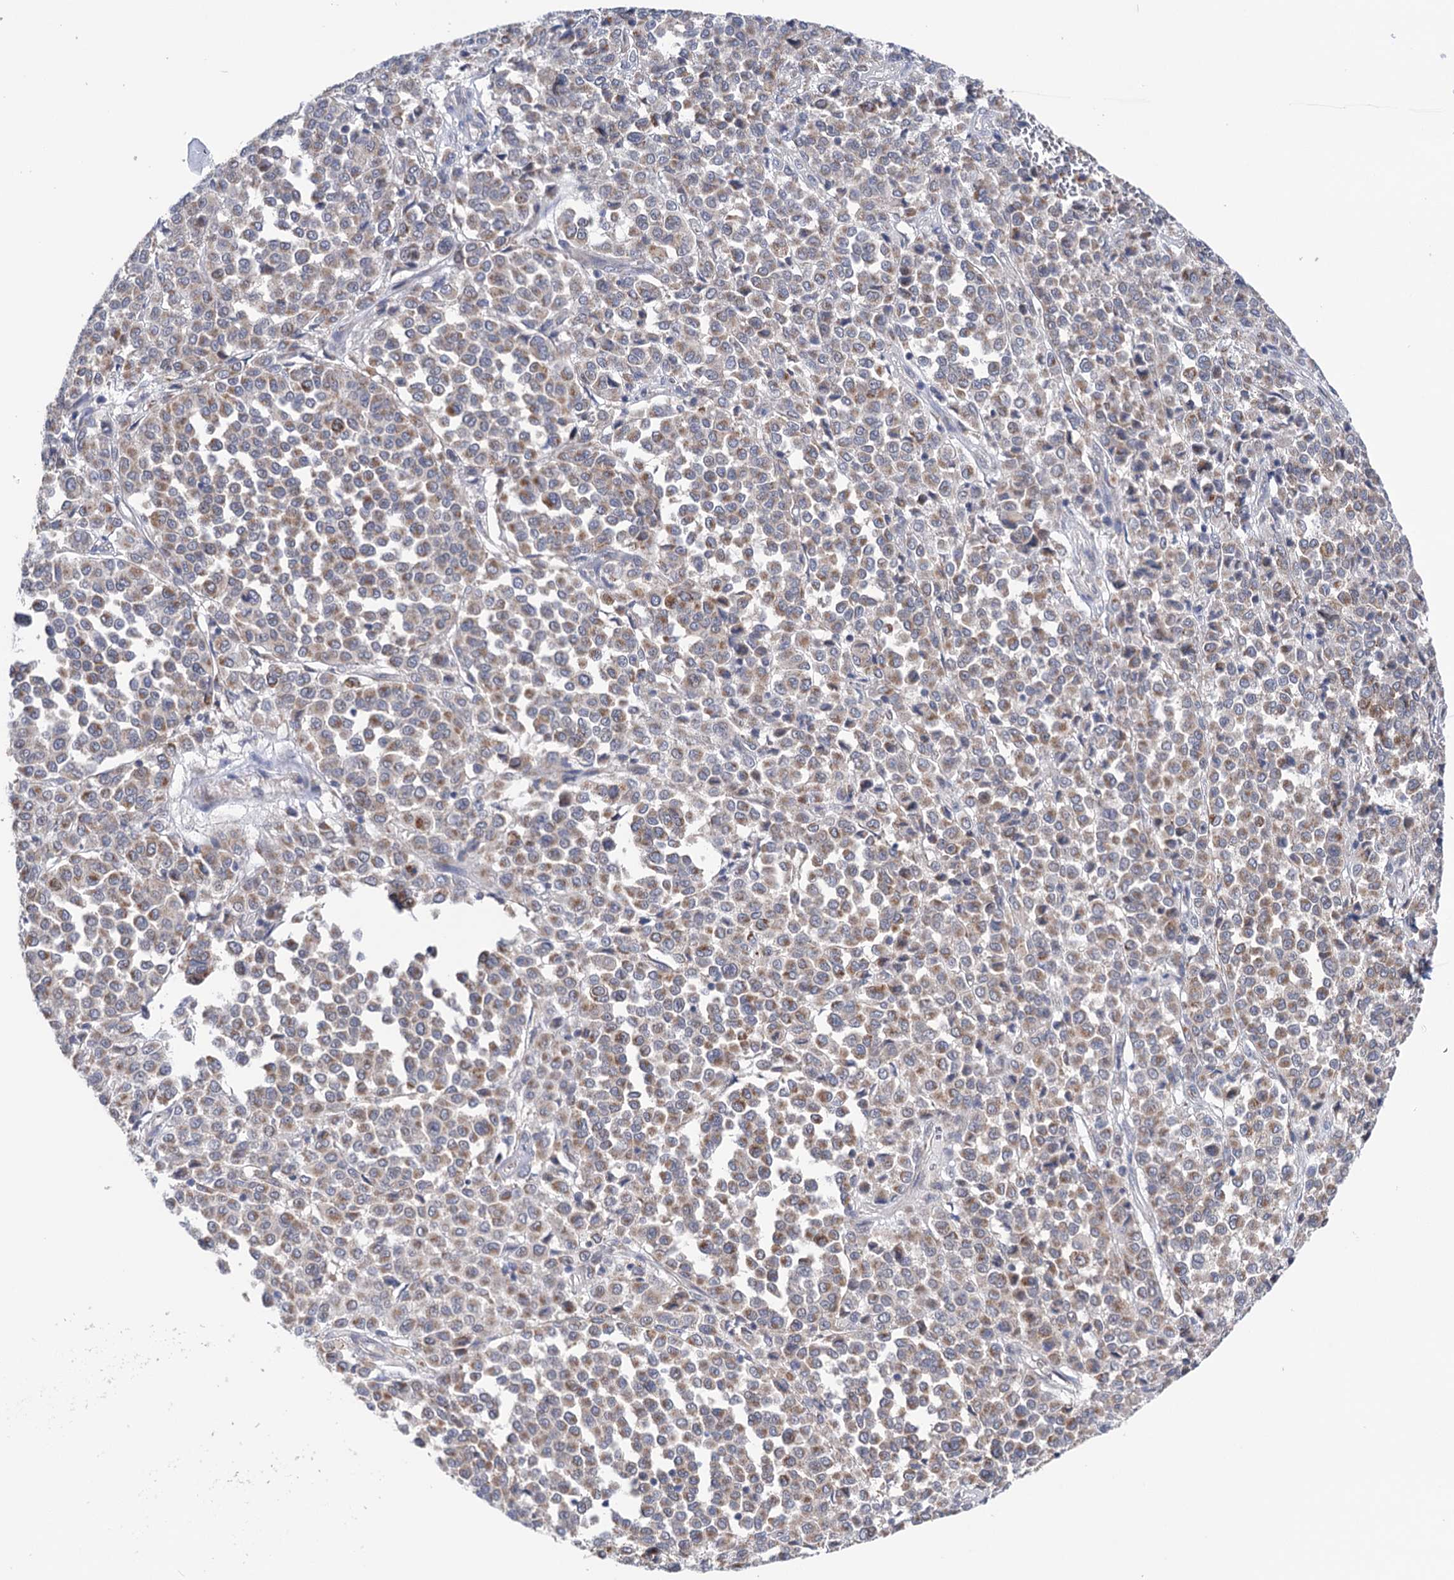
{"staining": {"intensity": "moderate", "quantity": ">75%", "location": "cytoplasmic/membranous"}, "tissue": "melanoma", "cell_type": "Tumor cells", "image_type": "cancer", "snomed": [{"axis": "morphology", "description": "Malignant melanoma, Metastatic site"}, {"axis": "topography", "description": "Pancreas"}], "caption": "Immunohistochemical staining of melanoma exhibits medium levels of moderate cytoplasmic/membranous positivity in approximately >75% of tumor cells. (brown staining indicates protein expression, while blue staining denotes nuclei).", "gene": "SUCLA2", "patient": {"sex": "female", "age": 30}}